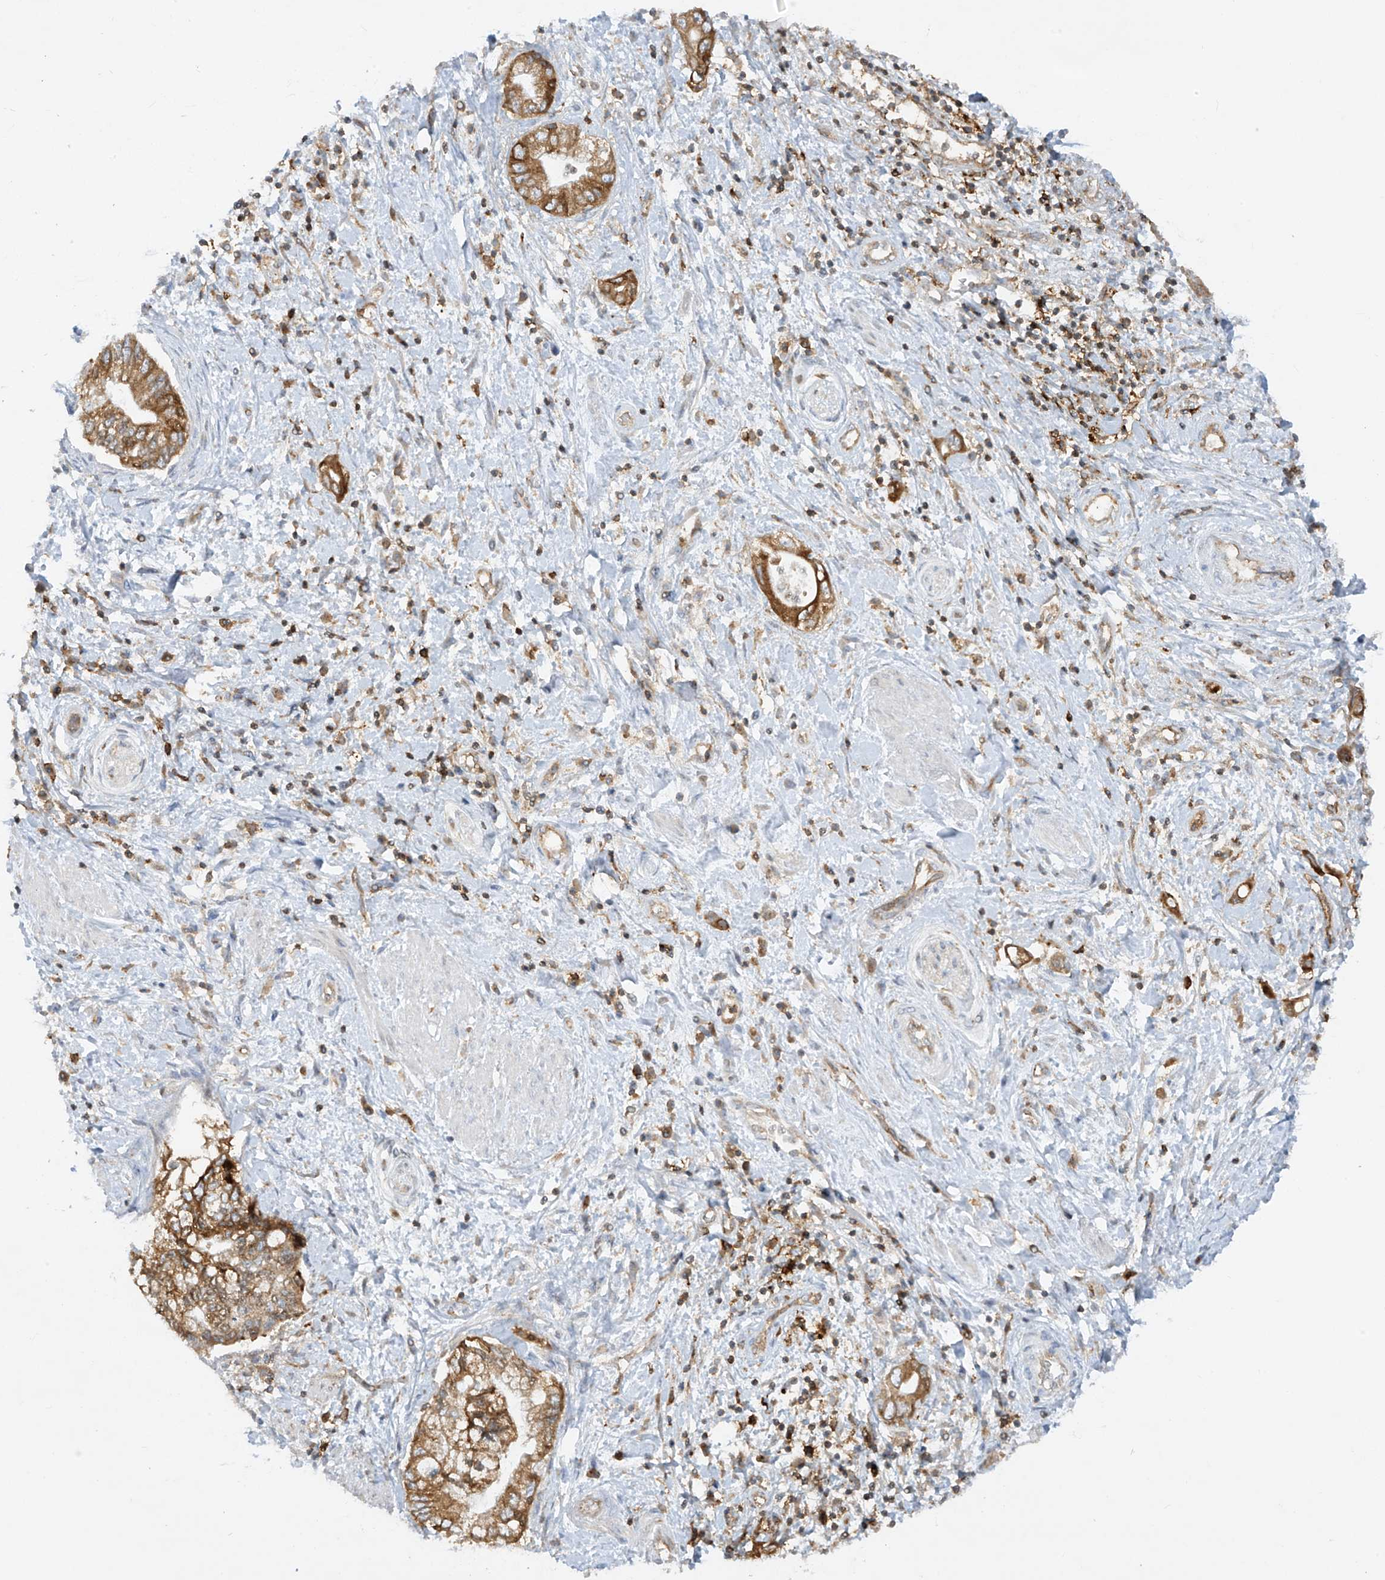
{"staining": {"intensity": "strong", "quantity": ">75%", "location": "cytoplasmic/membranous"}, "tissue": "pancreatic cancer", "cell_type": "Tumor cells", "image_type": "cancer", "snomed": [{"axis": "morphology", "description": "Adenocarcinoma, NOS"}, {"axis": "topography", "description": "Pancreas"}], "caption": "Protein expression analysis of adenocarcinoma (pancreatic) reveals strong cytoplasmic/membranous positivity in about >75% of tumor cells.", "gene": "HLA-E", "patient": {"sex": "female", "age": 73}}